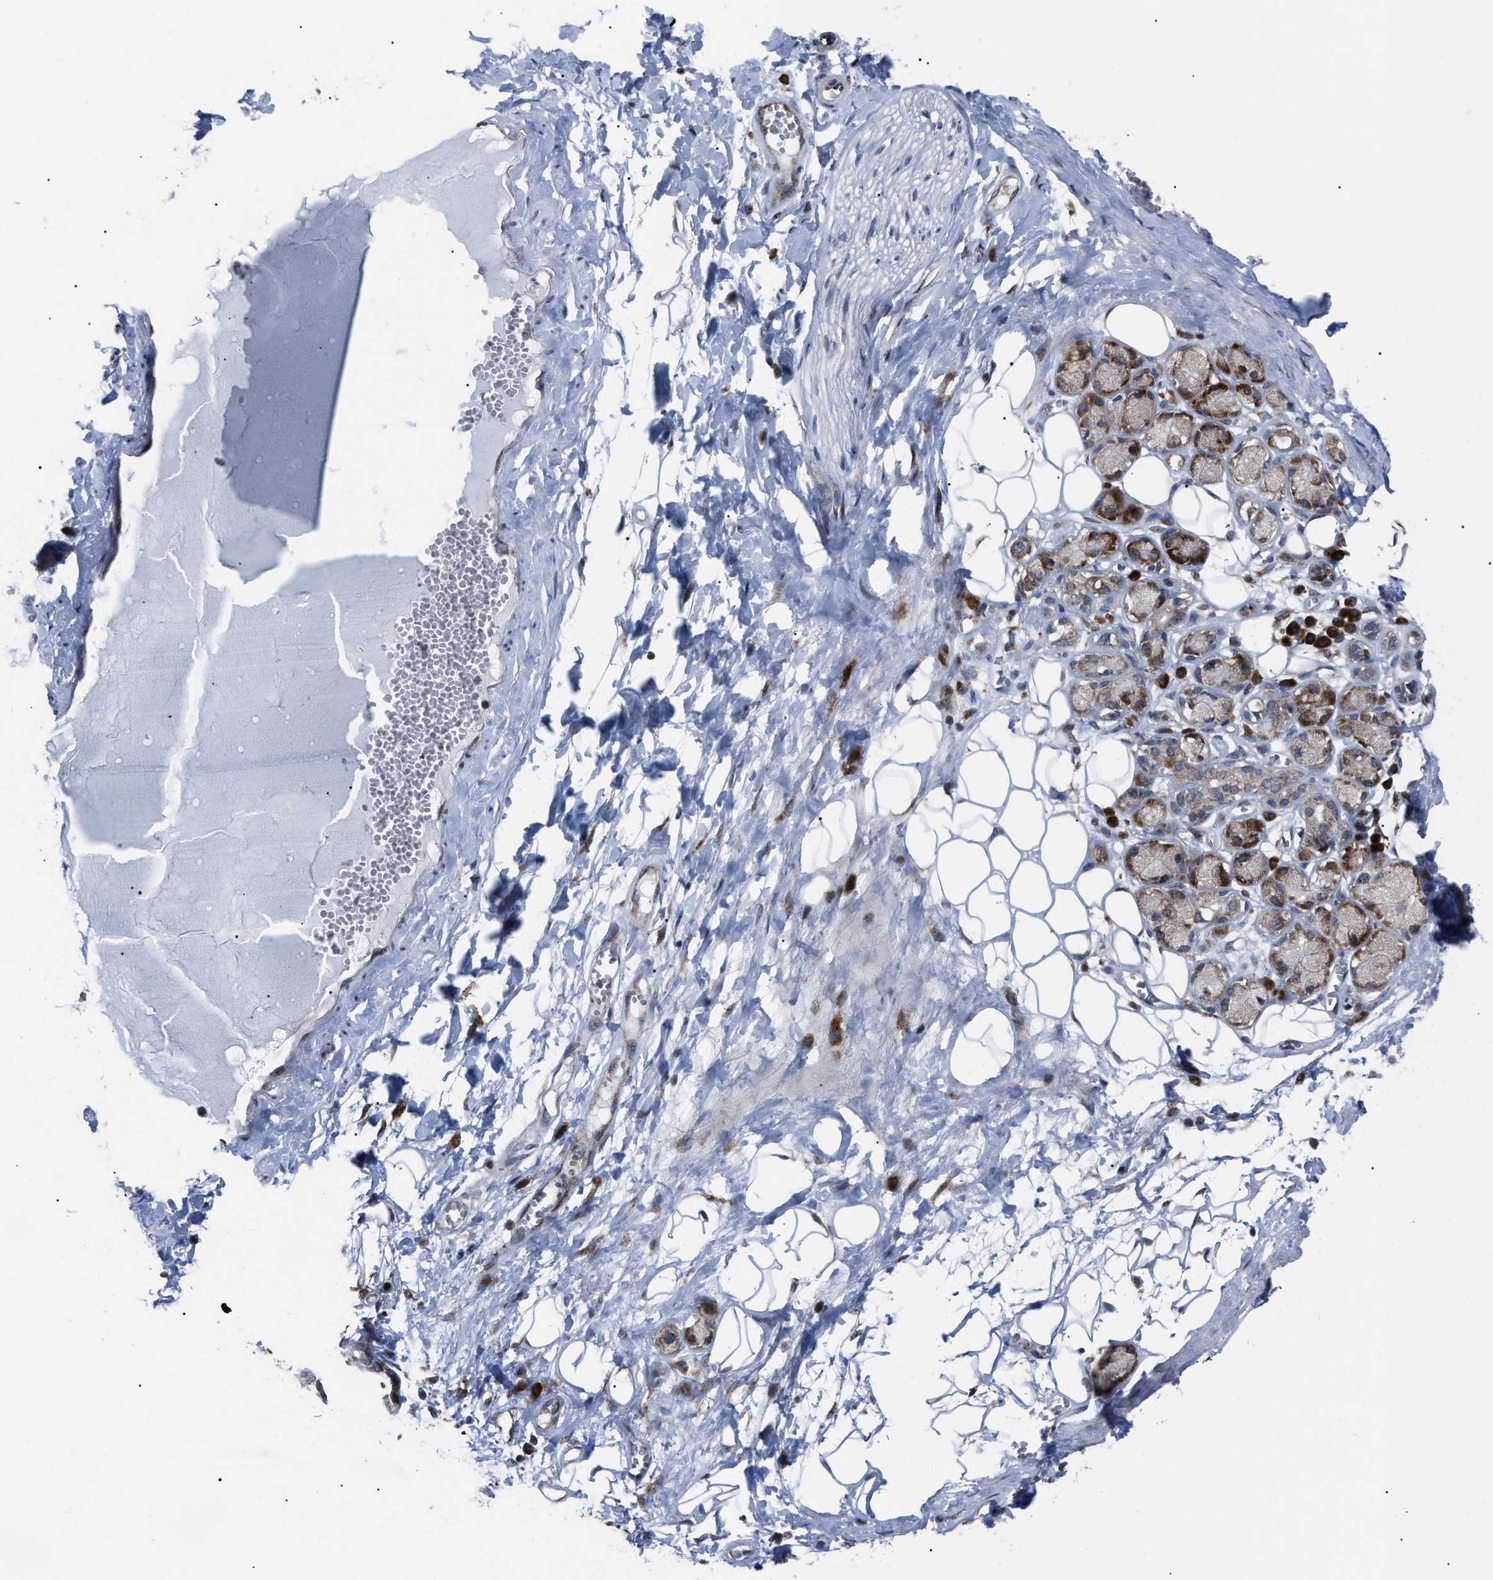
{"staining": {"intensity": "negative", "quantity": "none", "location": "none"}, "tissue": "adipose tissue", "cell_type": "Adipocytes", "image_type": "normal", "snomed": [{"axis": "morphology", "description": "Normal tissue, NOS"}, {"axis": "morphology", "description": "Inflammation, NOS"}, {"axis": "topography", "description": "Salivary gland"}, {"axis": "topography", "description": "Peripheral nerve tissue"}], "caption": "Image shows no significant protein staining in adipocytes of unremarkable adipose tissue.", "gene": "AGO2", "patient": {"sex": "female", "age": 75}}